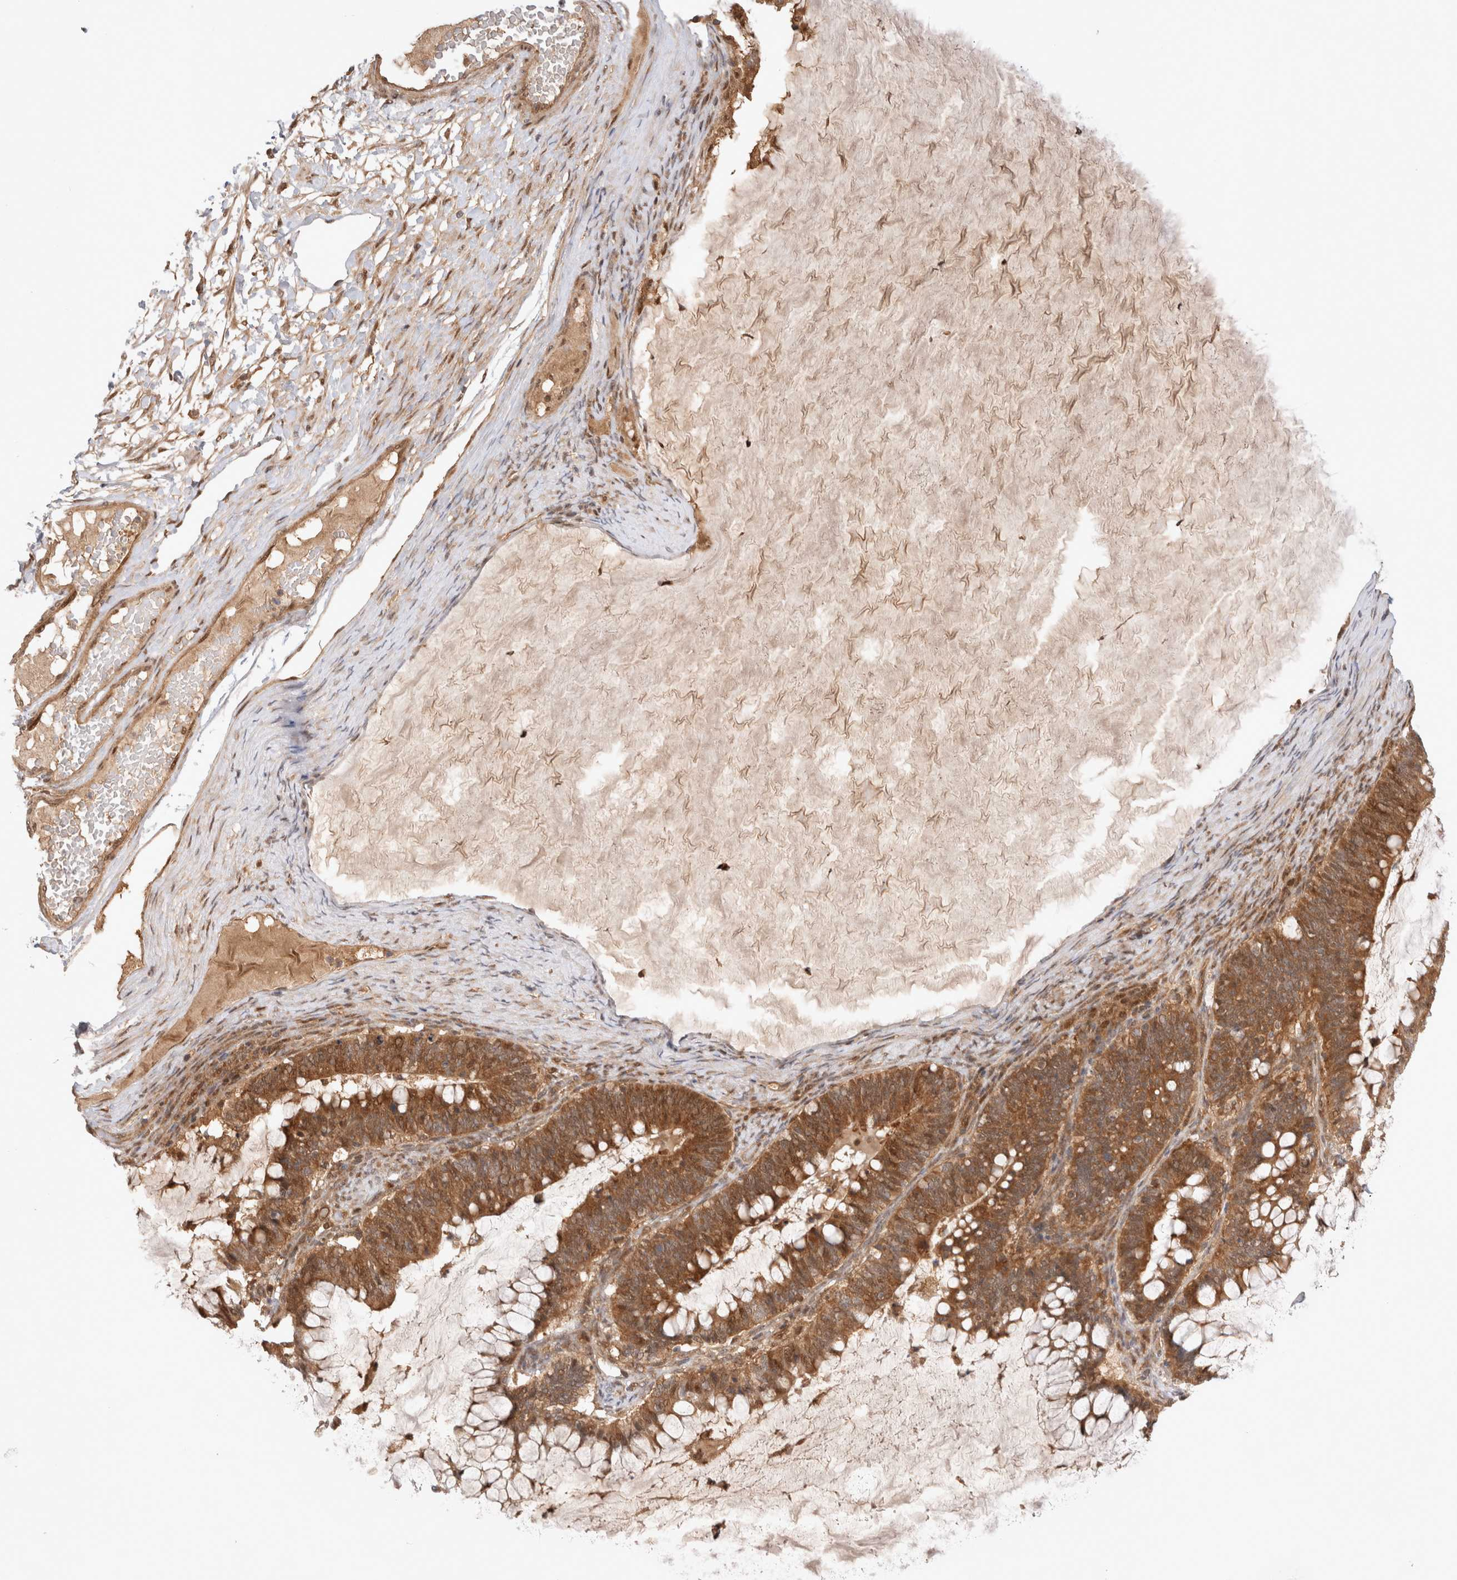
{"staining": {"intensity": "strong", "quantity": ">75%", "location": "cytoplasmic/membranous"}, "tissue": "ovarian cancer", "cell_type": "Tumor cells", "image_type": "cancer", "snomed": [{"axis": "morphology", "description": "Cystadenocarcinoma, mucinous, NOS"}, {"axis": "topography", "description": "Ovary"}], "caption": "Immunohistochemistry (DAB) staining of human ovarian cancer displays strong cytoplasmic/membranous protein expression in about >75% of tumor cells. Immunohistochemistry (ihc) stains the protein of interest in brown and the nuclei are stained blue.", "gene": "HTT", "patient": {"sex": "female", "age": 61}}